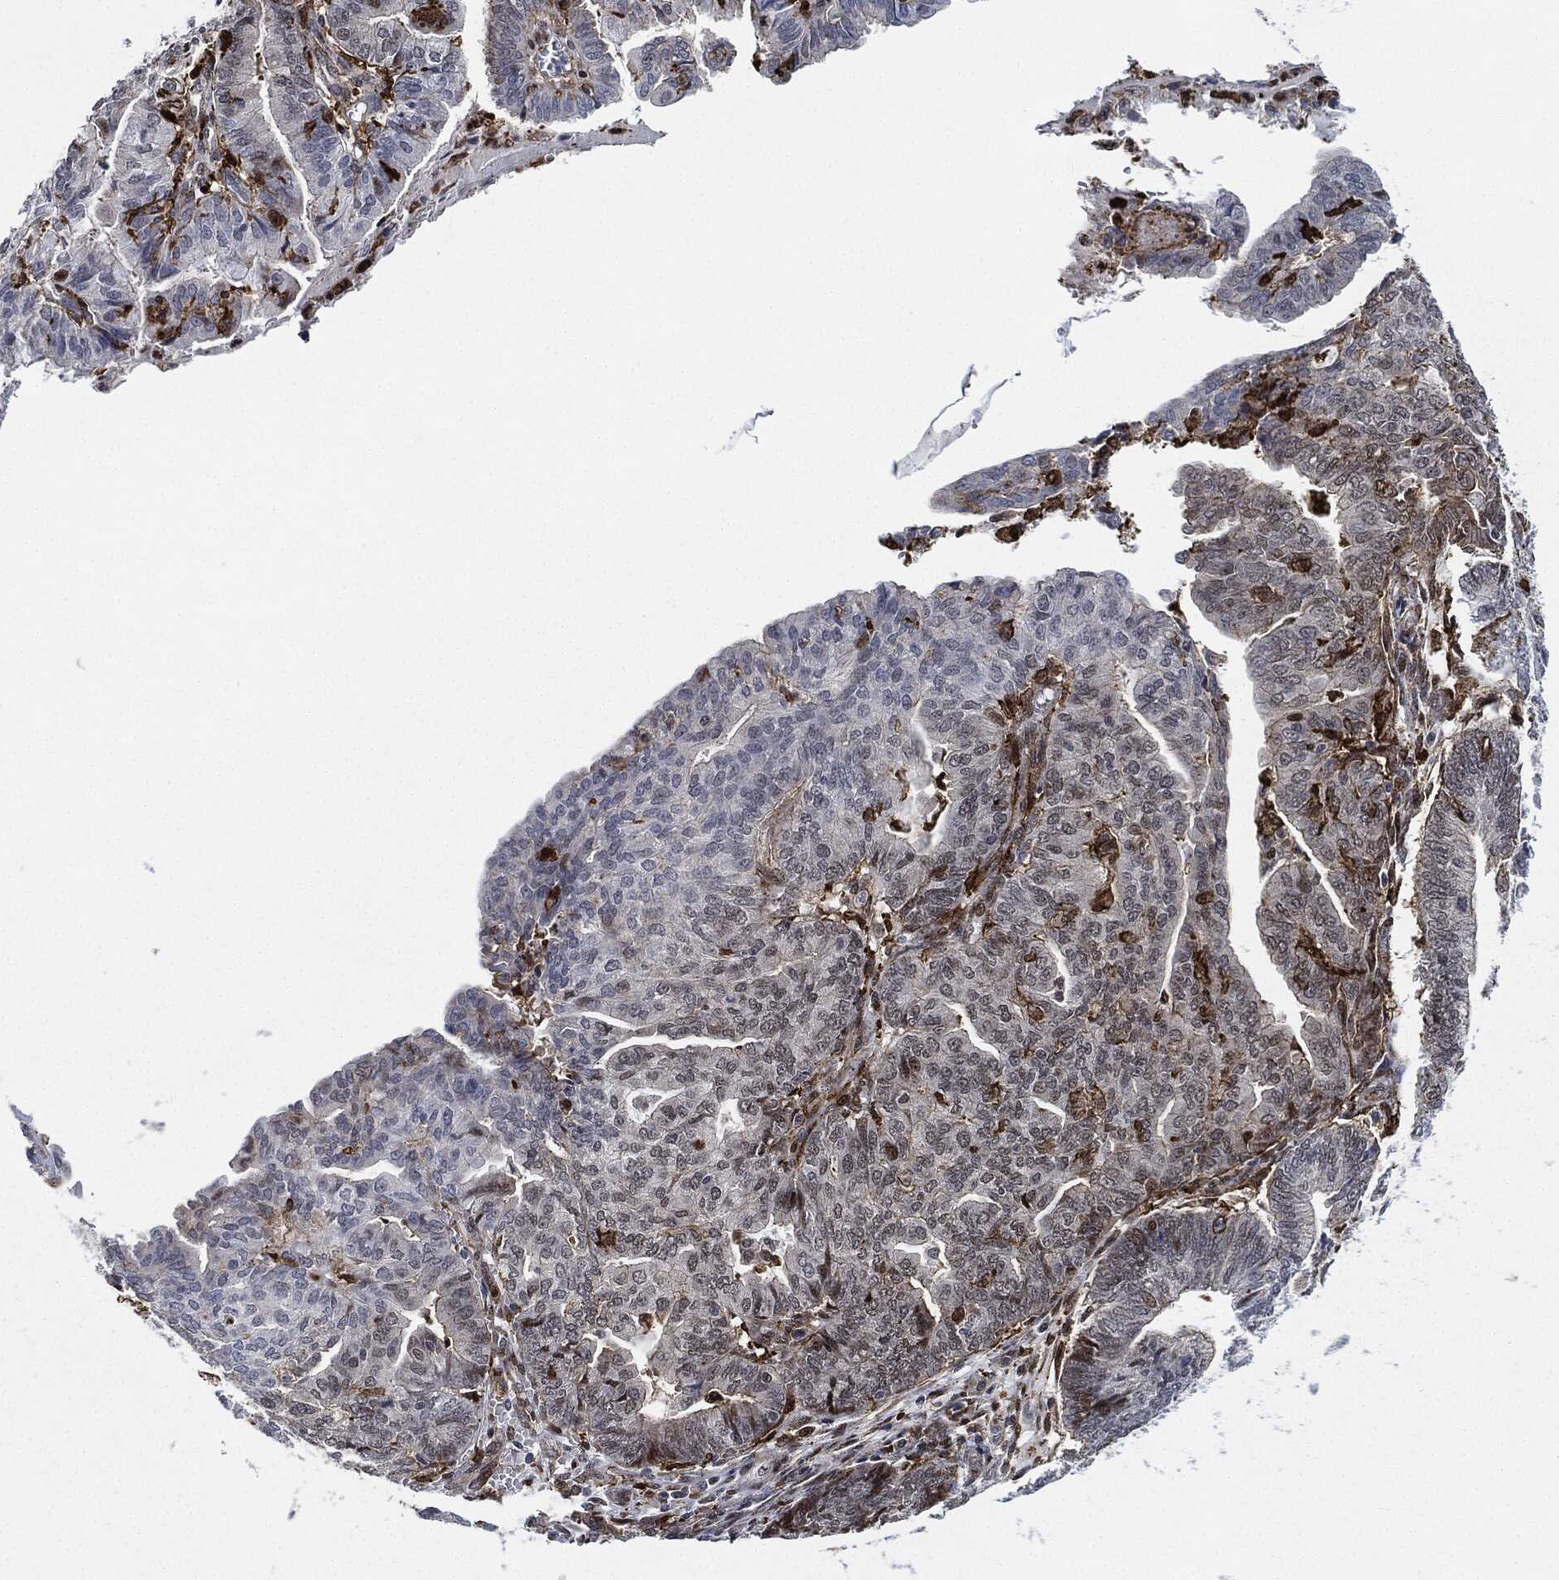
{"staining": {"intensity": "negative", "quantity": "none", "location": "none"}, "tissue": "endometrial cancer", "cell_type": "Tumor cells", "image_type": "cancer", "snomed": [{"axis": "morphology", "description": "Adenocarcinoma, NOS"}, {"axis": "topography", "description": "Endometrium"}], "caption": "This image is of endometrial cancer stained with IHC to label a protein in brown with the nuclei are counter-stained blue. There is no staining in tumor cells.", "gene": "NANOS3", "patient": {"sex": "female", "age": 82}}